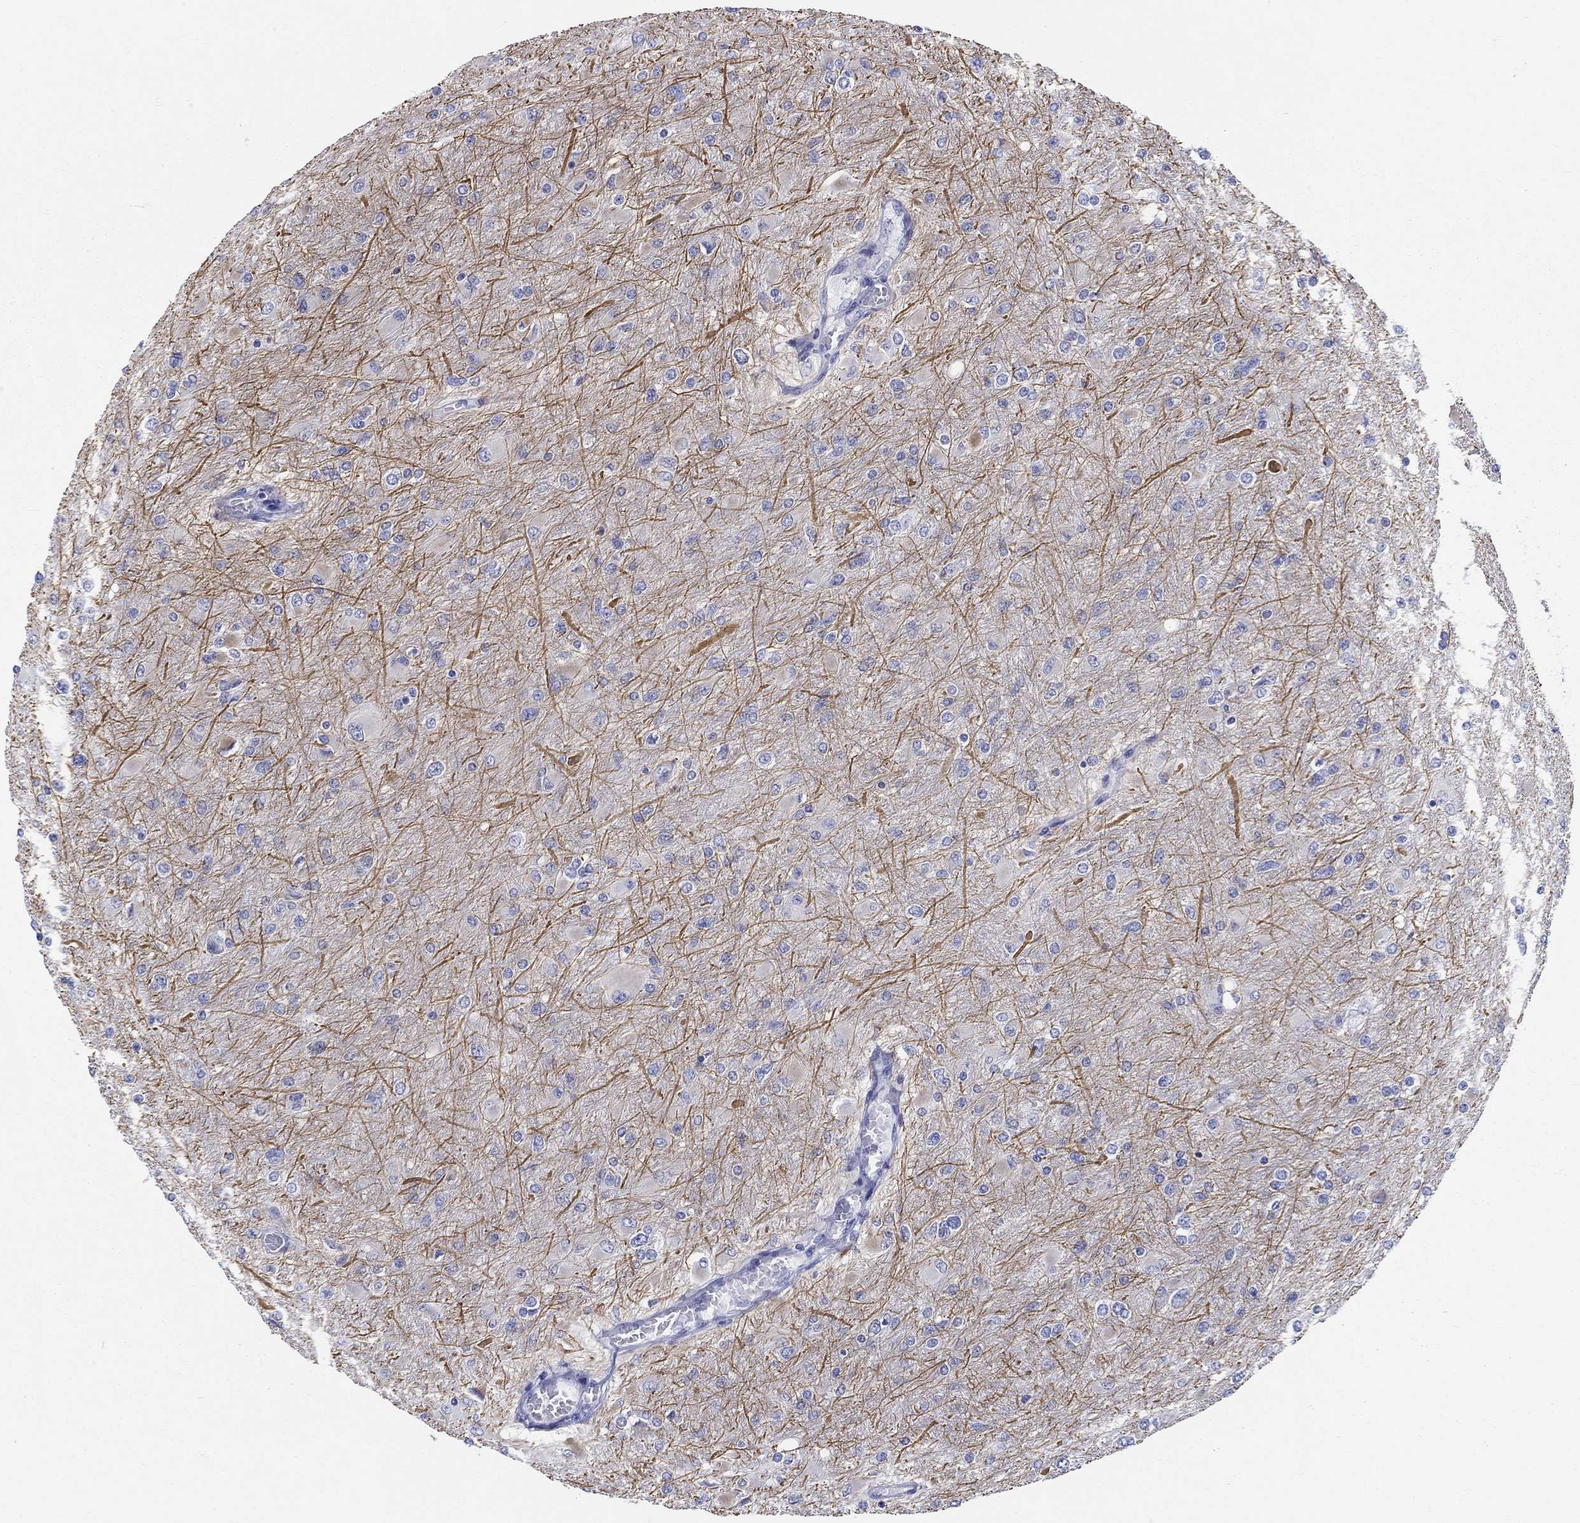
{"staining": {"intensity": "moderate", "quantity": "25%-75%", "location": "cytoplasmic/membranous"}, "tissue": "glioma", "cell_type": "Tumor cells", "image_type": "cancer", "snomed": [{"axis": "morphology", "description": "Glioma, malignant, High grade"}, {"axis": "topography", "description": "Cerebral cortex"}], "caption": "DAB immunohistochemical staining of malignant high-grade glioma demonstrates moderate cytoplasmic/membranous protein positivity in approximately 25%-75% of tumor cells.", "gene": "CRYGS", "patient": {"sex": "female", "age": 36}}